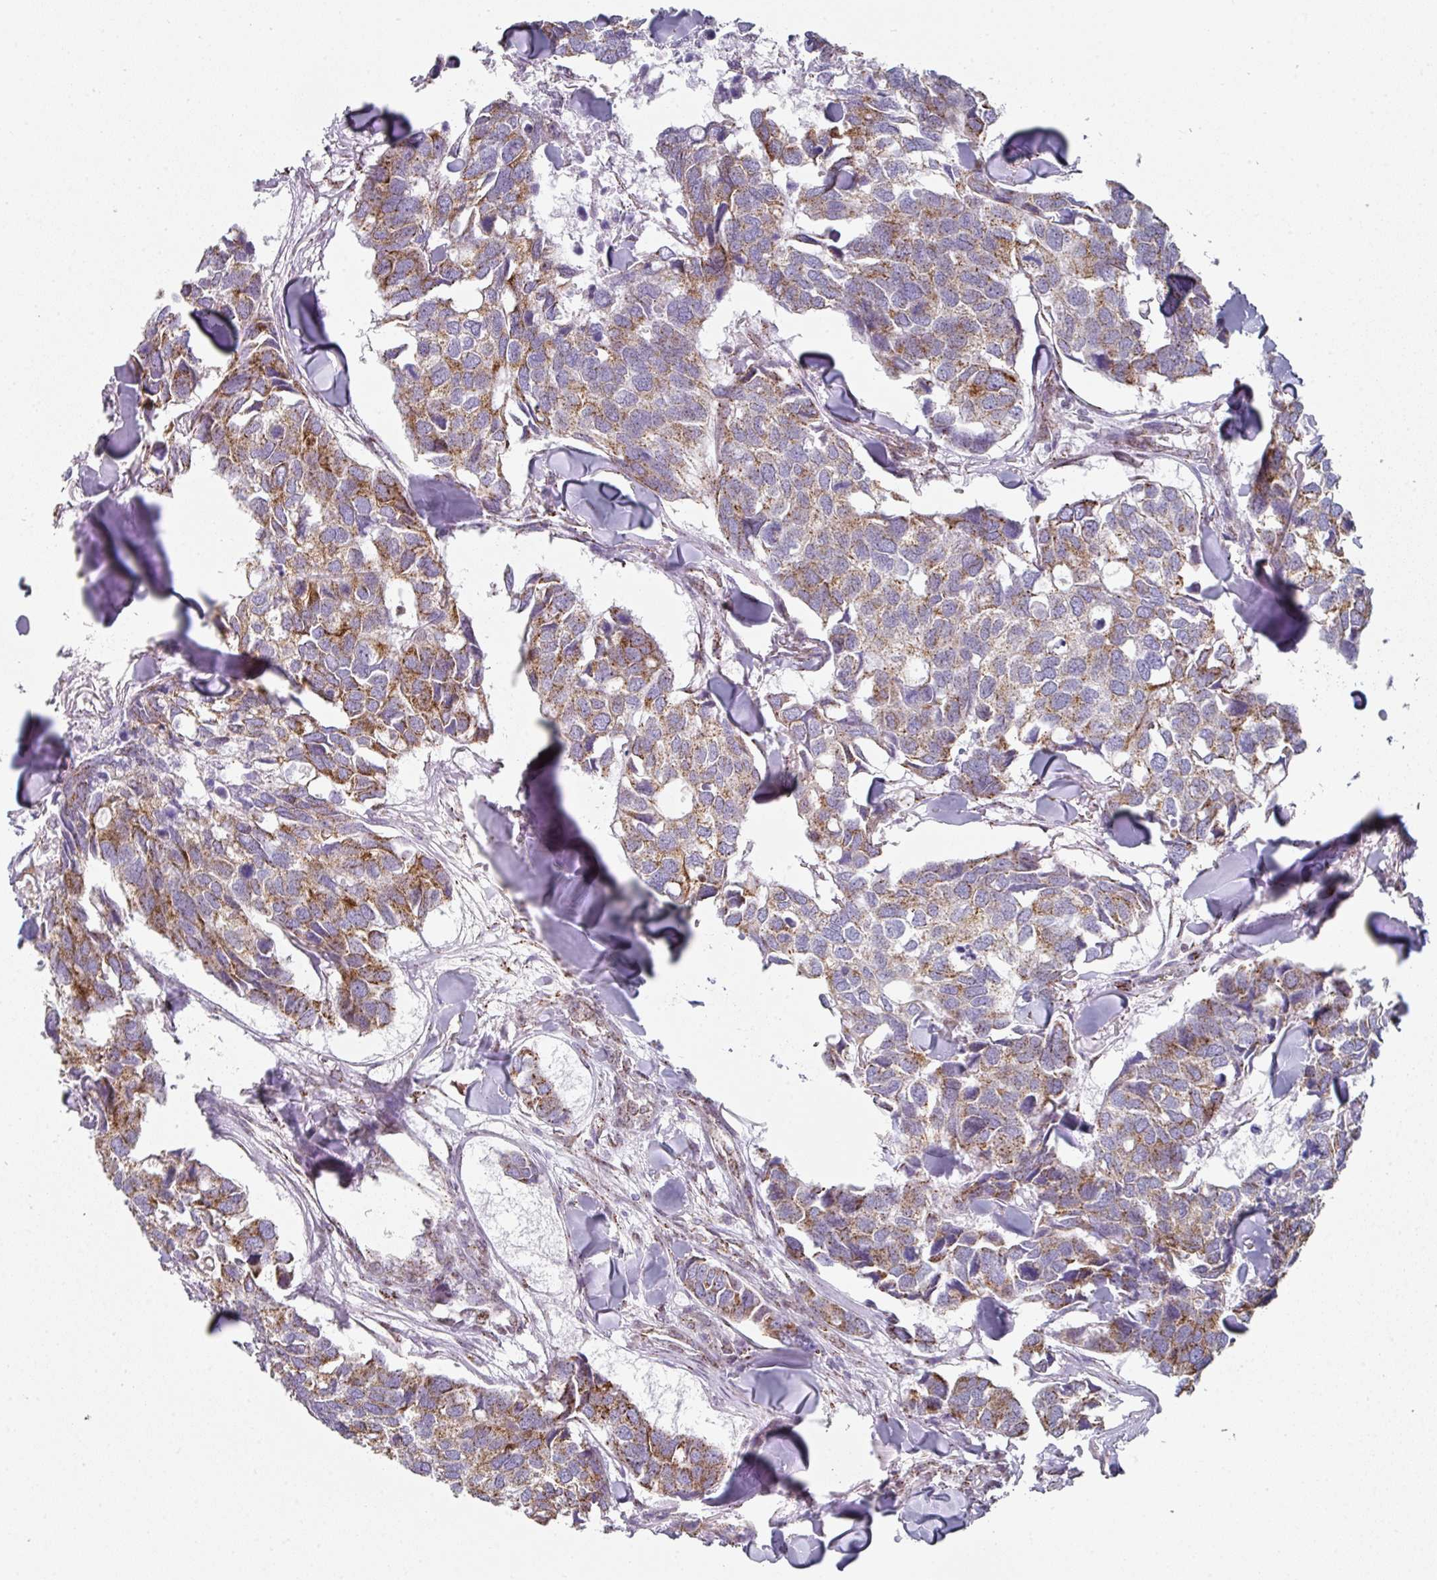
{"staining": {"intensity": "moderate", "quantity": ">75%", "location": "cytoplasmic/membranous"}, "tissue": "breast cancer", "cell_type": "Tumor cells", "image_type": "cancer", "snomed": [{"axis": "morphology", "description": "Duct carcinoma"}, {"axis": "topography", "description": "Breast"}], "caption": "This photomicrograph shows IHC staining of invasive ductal carcinoma (breast), with medium moderate cytoplasmic/membranous staining in about >75% of tumor cells.", "gene": "CCDC85B", "patient": {"sex": "female", "age": 83}}